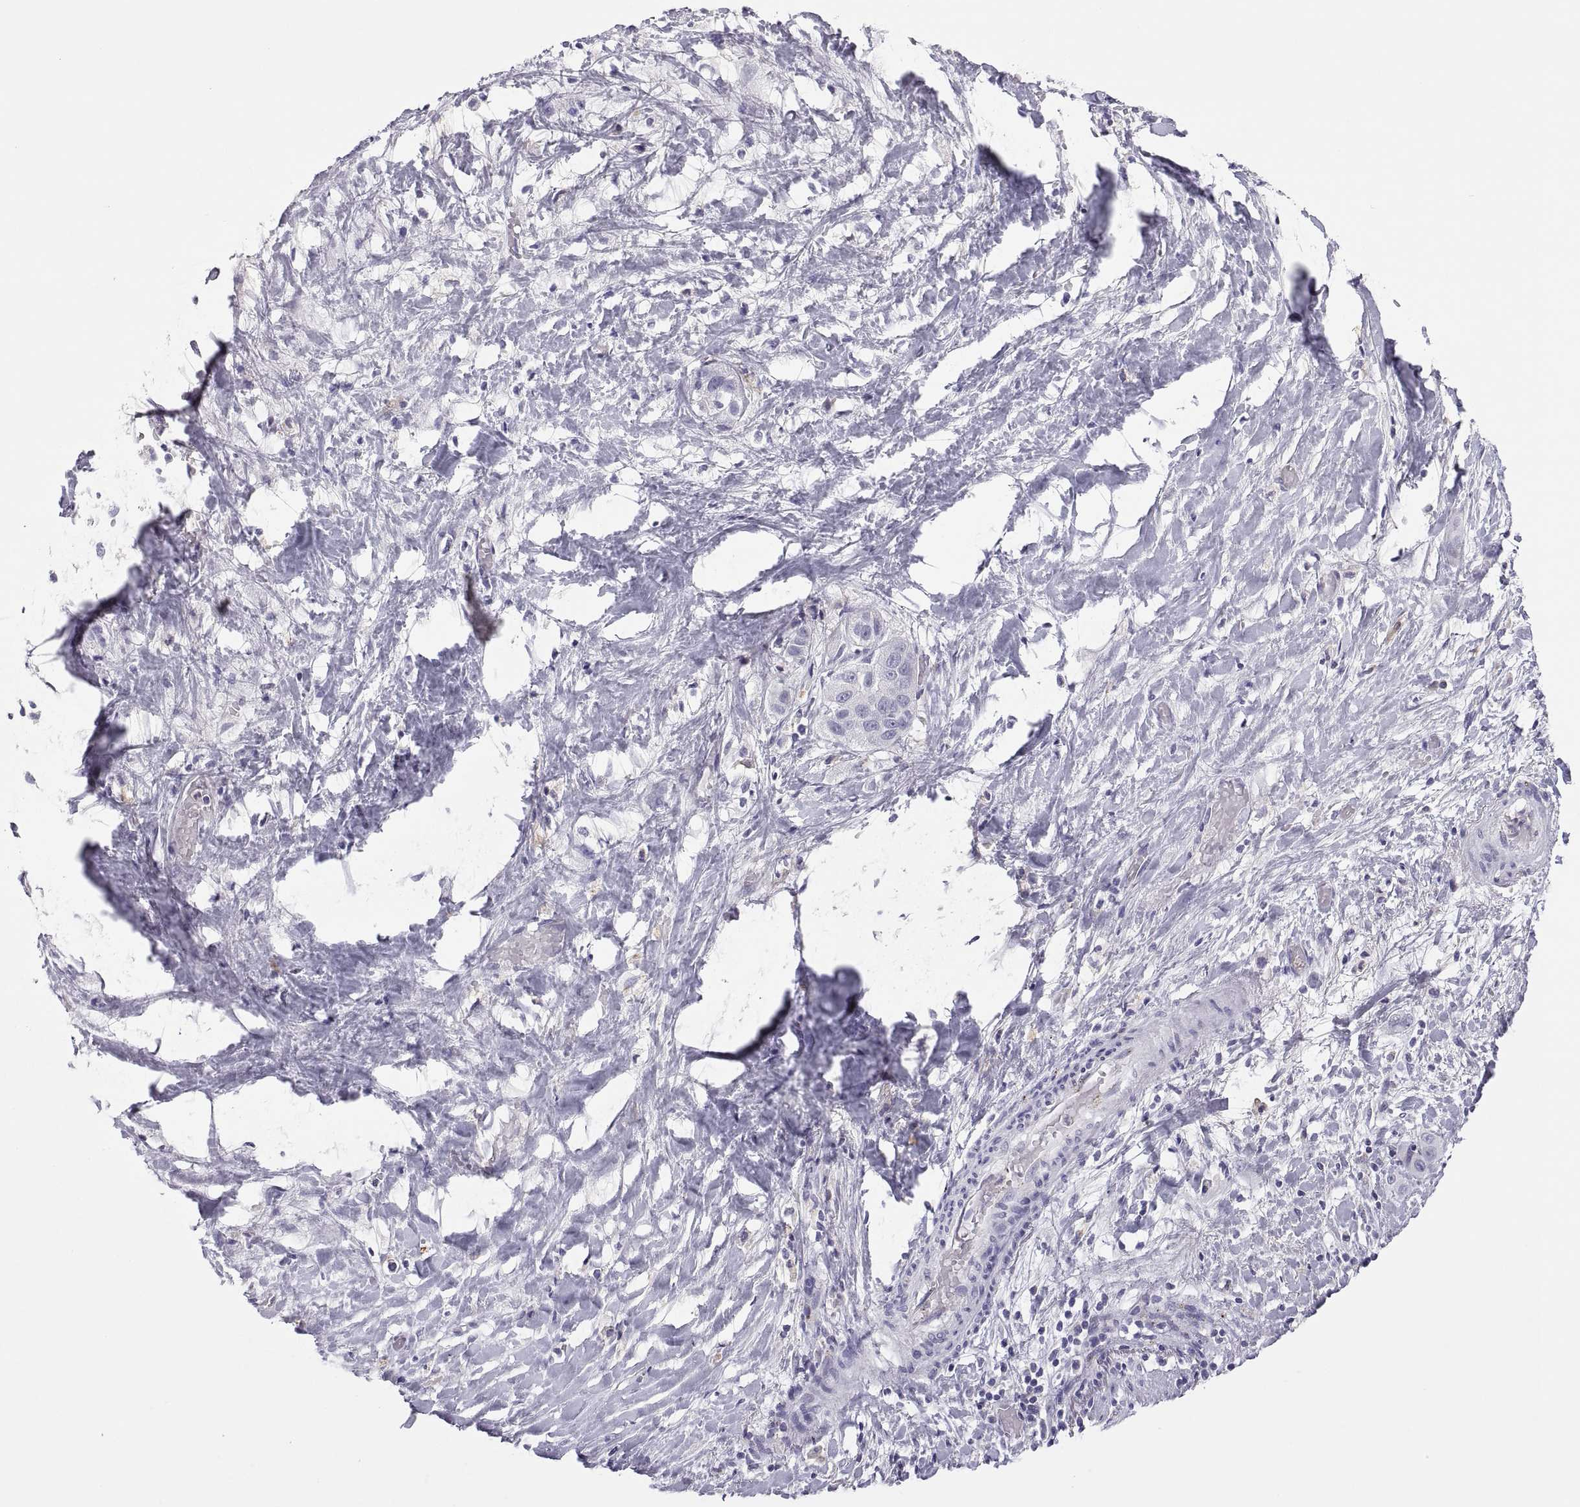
{"staining": {"intensity": "negative", "quantity": "none", "location": "none"}, "tissue": "liver cancer", "cell_type": "Tumor cells", "image_type": "cancer", "snomed": [{"axis": "morphology", "description": "Cholangiocarcinoma"}, {"axis": "topography", "description": "Liver"}], "caption": "Human cholangiocarcinoma (liver) stained for a protein using immunohistochemistry (IHC) displays no staining in tumor cells.", "gene": "RGS19", "patient": {"sex": "female", "age": 52}}